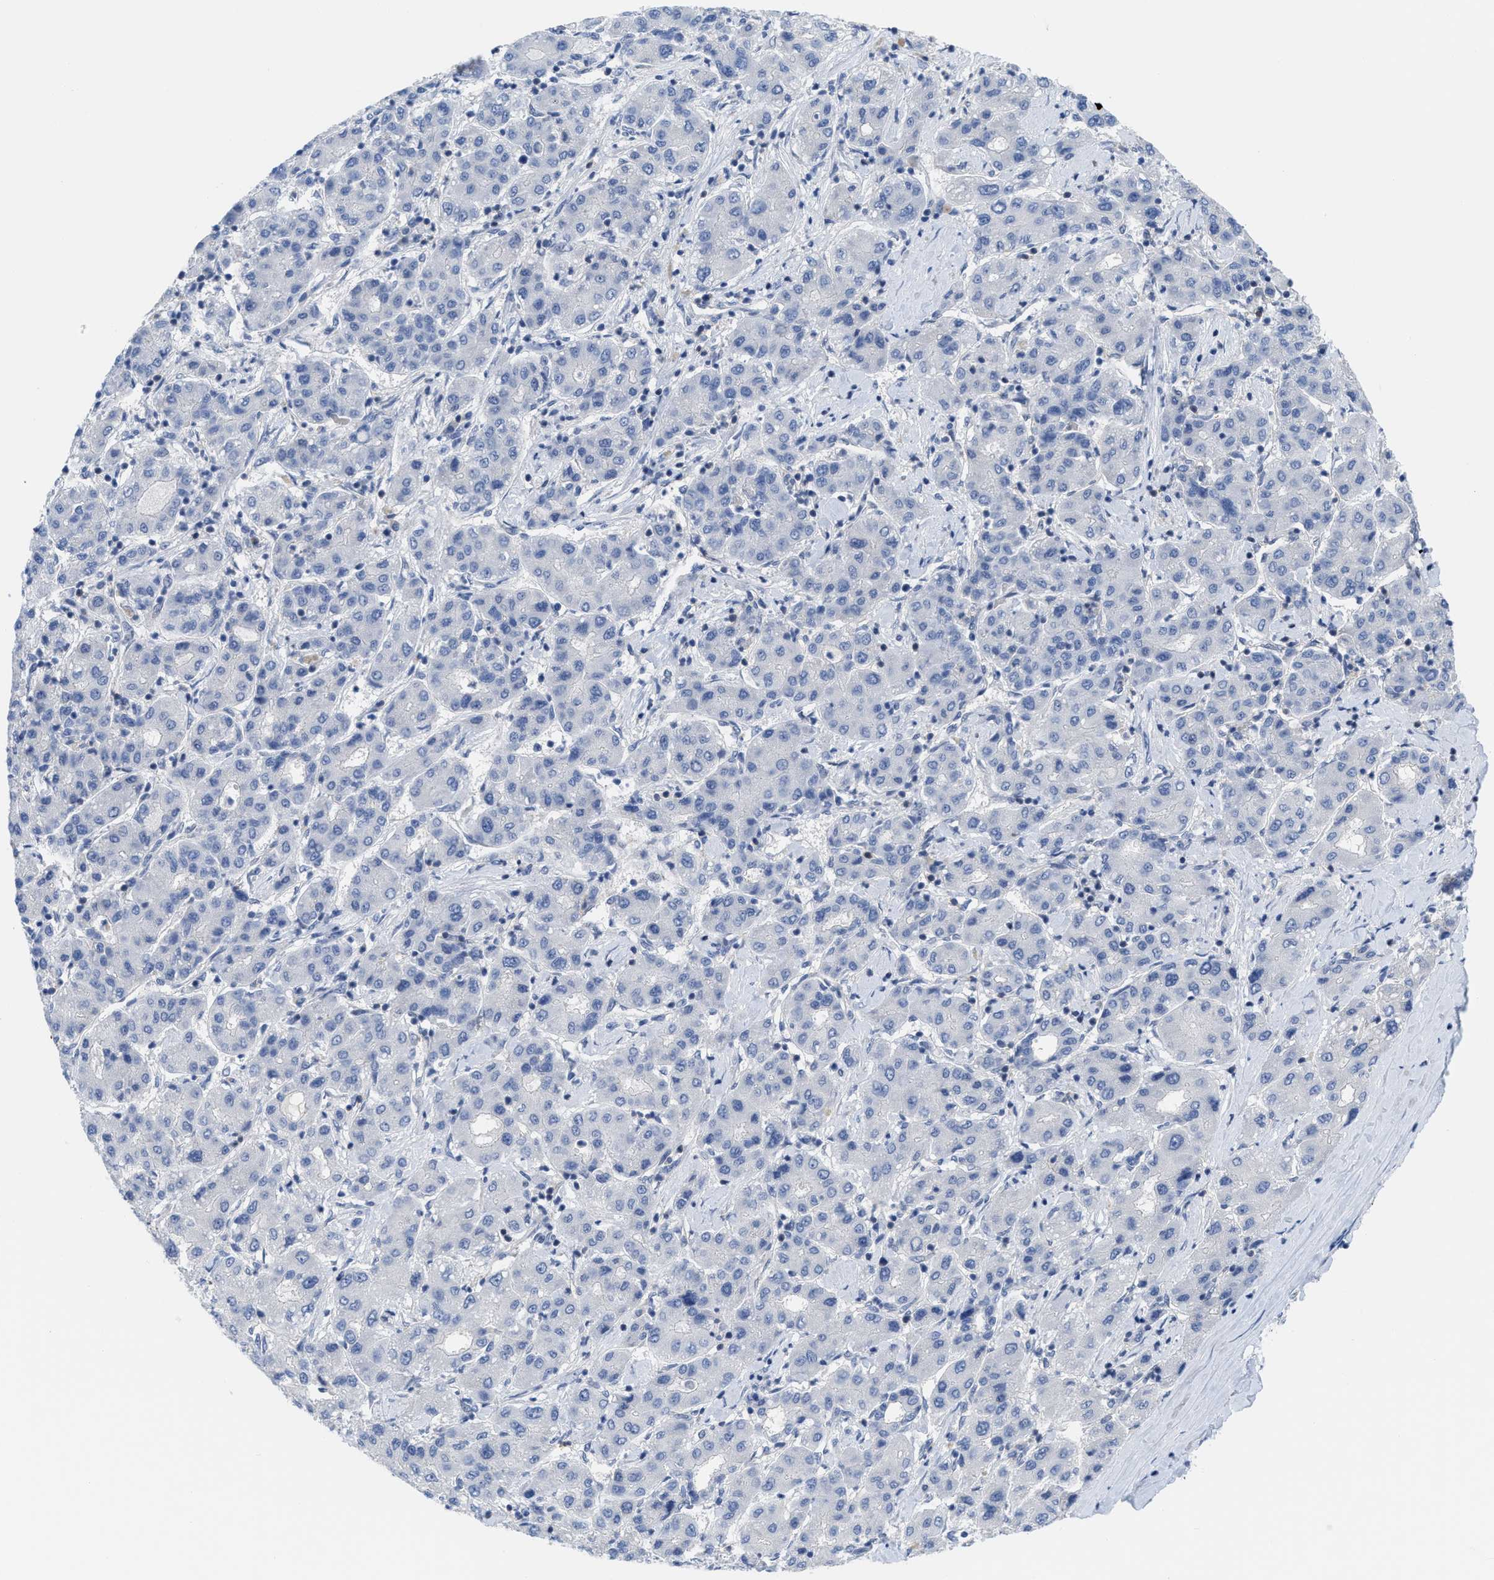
{"staining": {"intensity": "negative", "quantity": "none", "location": "none"}, "tissue": "liver cancer", "cell_type": "Tumor cells", "image_type": "cancer", "snomed": [{"axis": "morphology", "description": "Carcinoma, Hepatocellular, NOS"}, {"axis": "topography", "description": "Liver"}], "caption": "This is an immunohistochemistry (IHC) image of human liver cancer. There is no staining in tumor cells.", "gene": "LDAF1", "patient": {"sex": "male", "age": 65}}